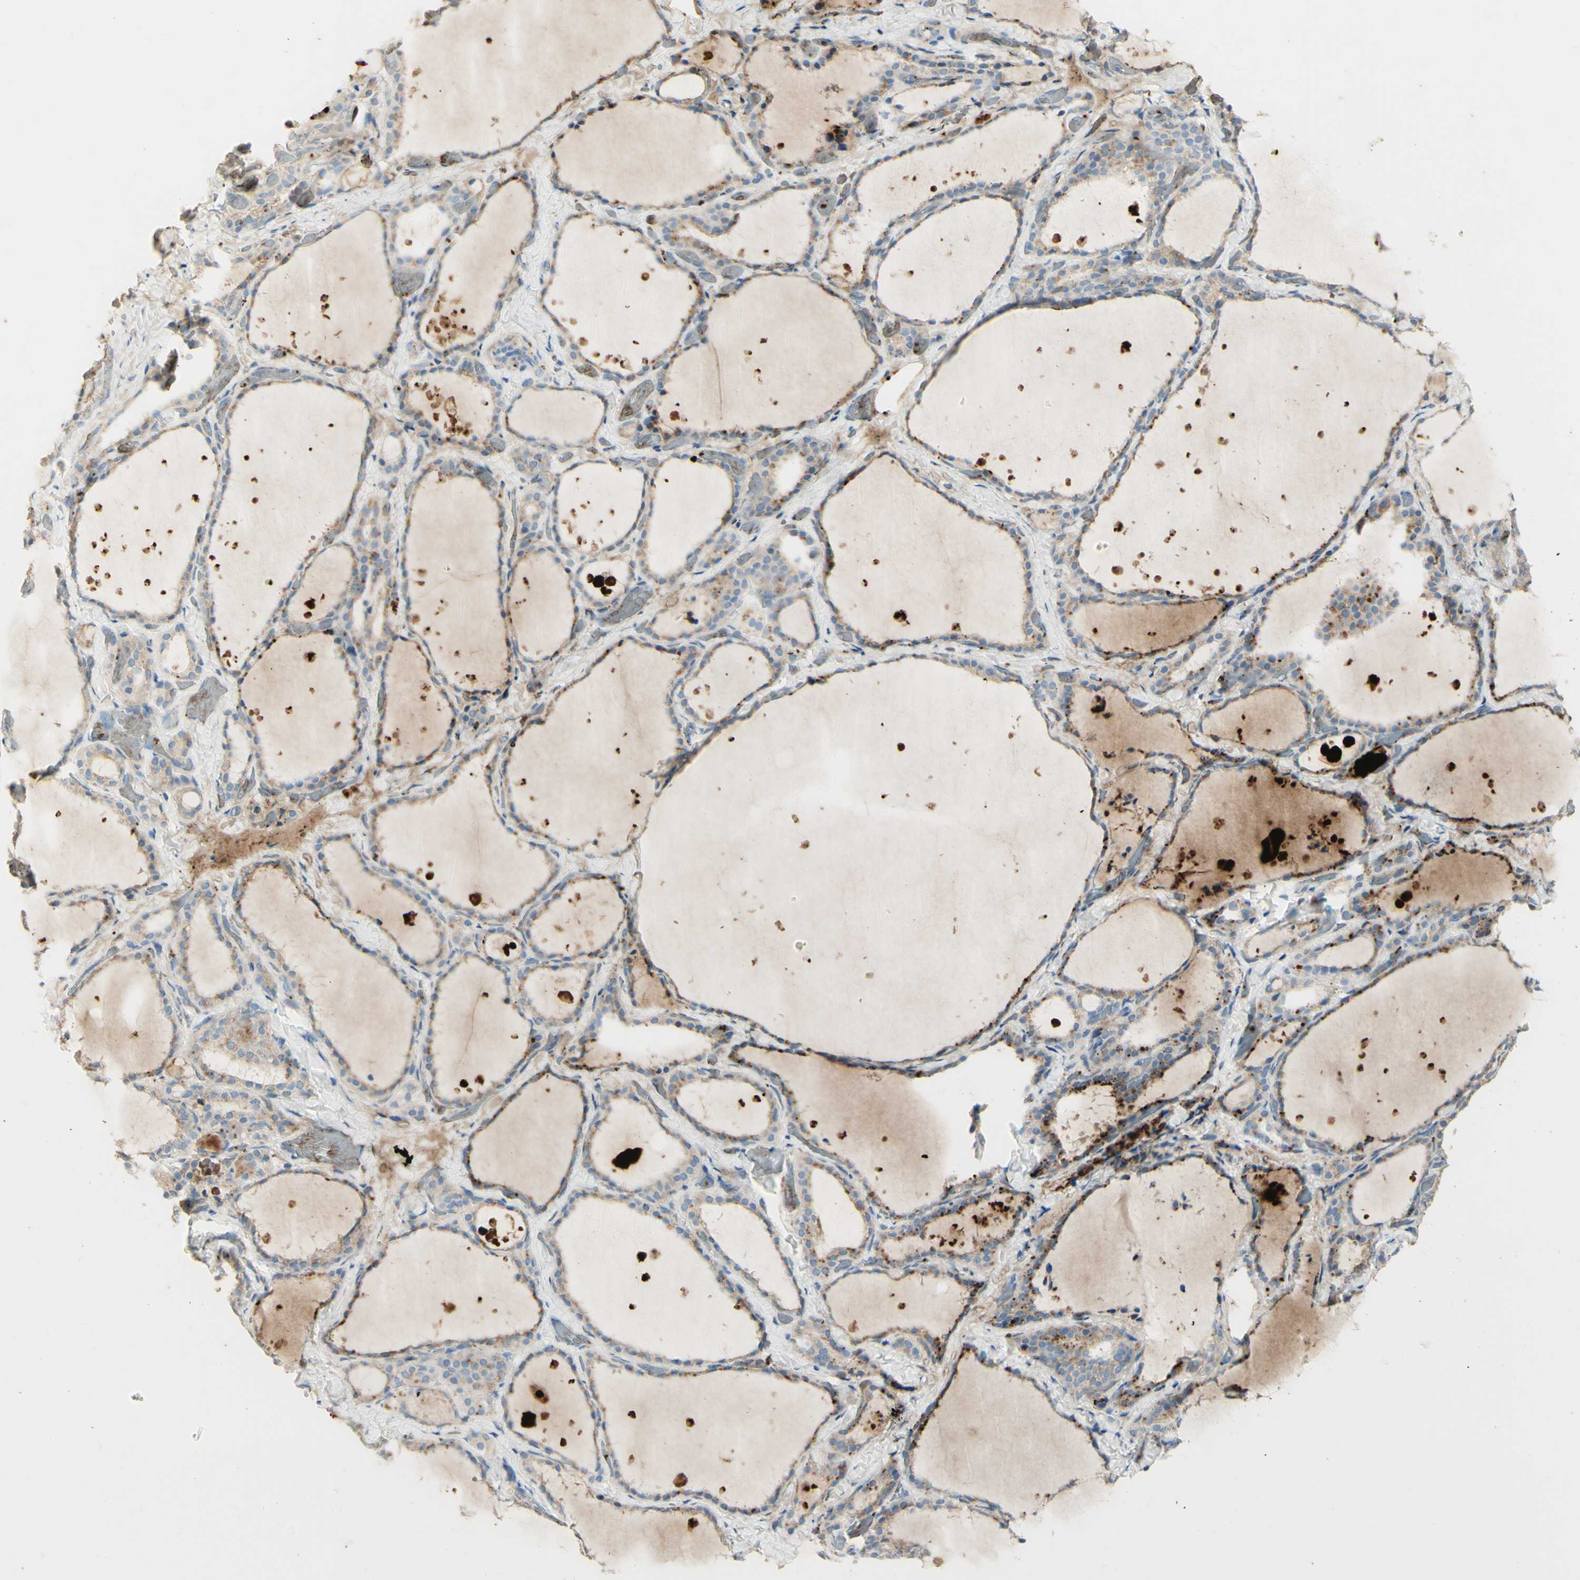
{"staining": {"intensity": "weak", "quantity": ">75%", "location": "cytoplasmic/membranous"}, "tissue": "thyroid gland", "cell_type": "Glandular cells", "image_type": "normal", "snomed": [{"axis": "morphology", "description": "Normal tissue, NOS"}, {"axis": "topography", "description": "Thyroid gland"}], "caption": "The micrograph exhibits immunohistochemical staining of normal thyroid gland. There is weak cytoplasmic/membranous staining is seen in about >75% of glandular cells.", "gene": "GAN", "patient": {"sex": "female", "age": 44}}